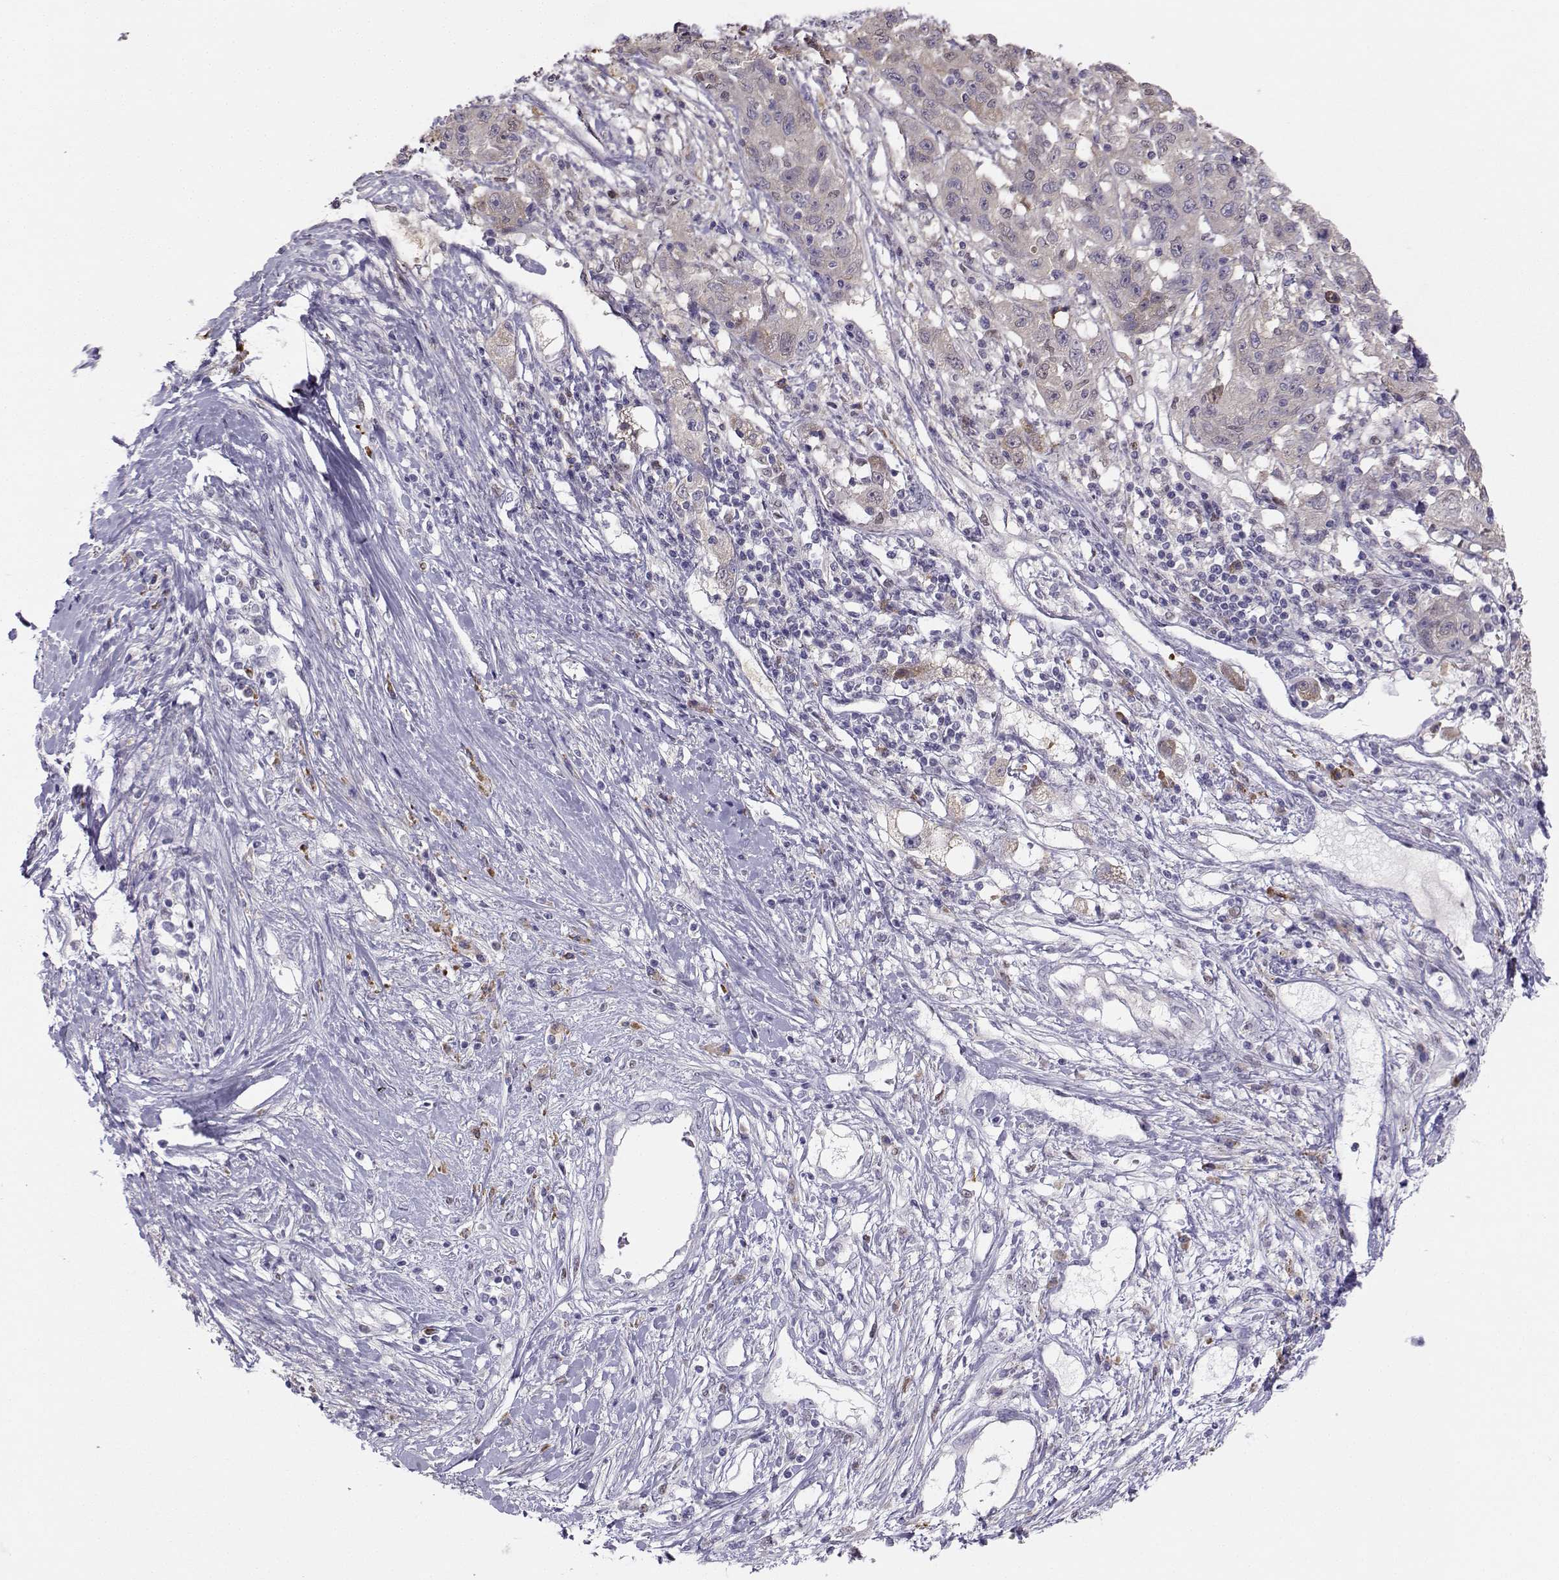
{"staining": {"intensity": "weak", "quantity": "<25%", "location": "cytoplasmic/membranous"}, "tissue": "liver cancer", "cell_type": "Tumor cells", "image_type": "cancer", "snomed": [{"axis": "morphology", "description": "Adenocarcinoma, NOS"}, {"axis": "morphology", "description": "Cholangiocarcinoma"}, {"axis": "topography", "description": "Liver"}], "caption": "A micrograph of cholangiocarcinoma (liver) stained for a protein exhibits no brown staining in tumor cells.", "gene": "DCLK3", "patient": {"sex": "male", "age": 64}}